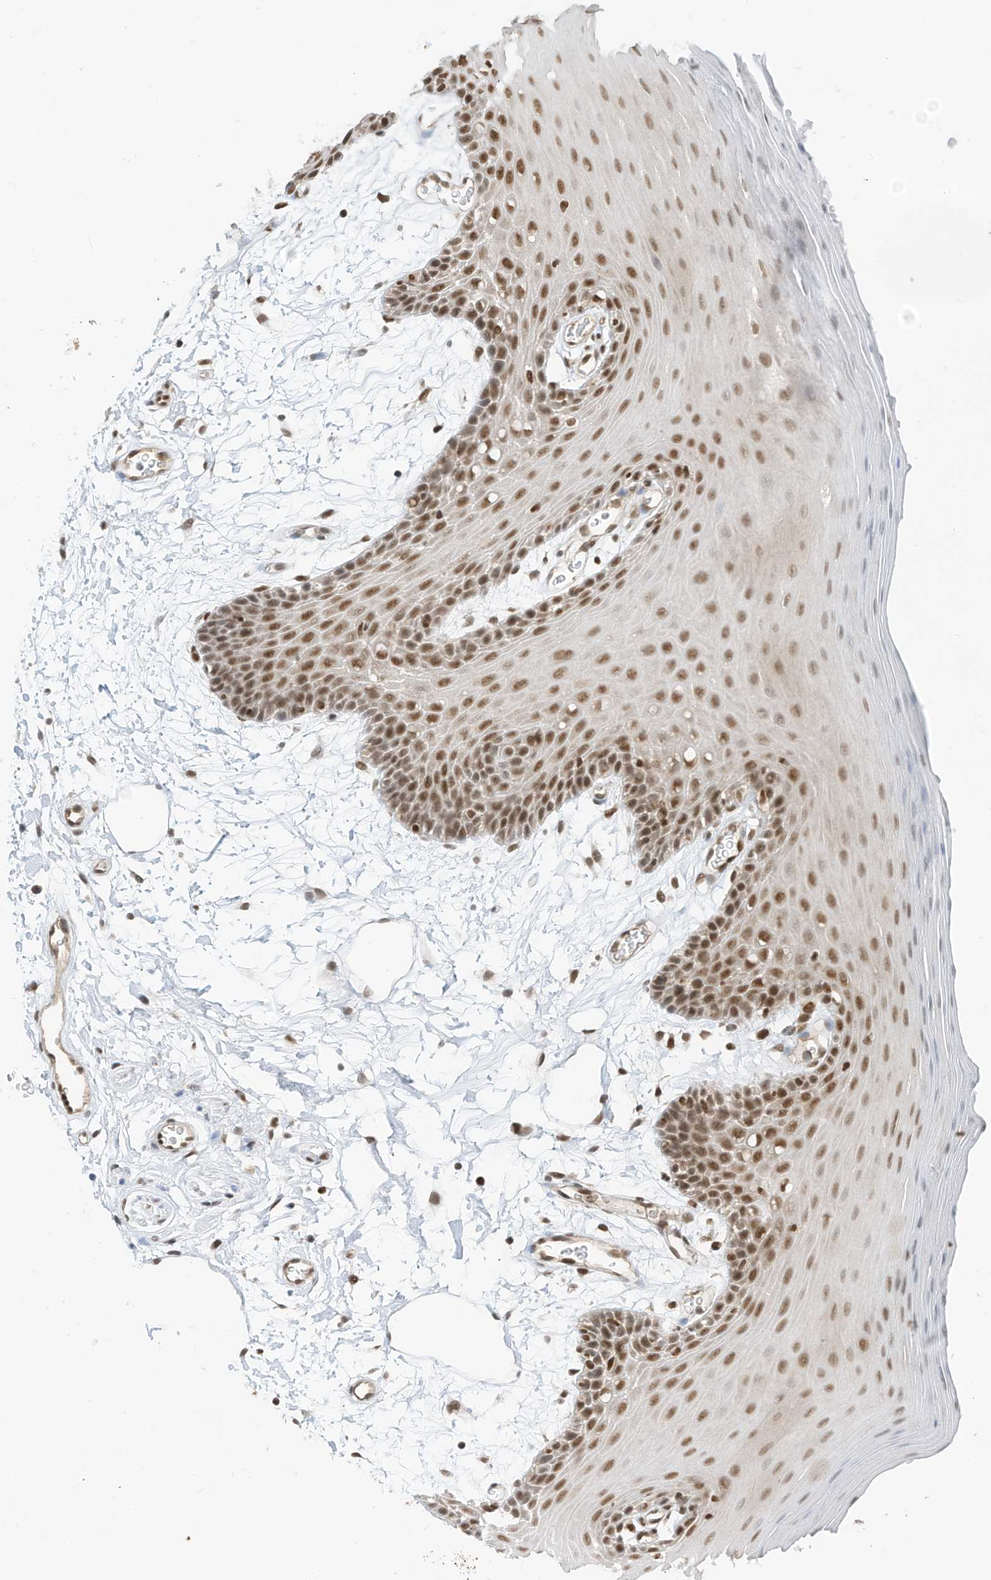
{"staining": {"intensity": "moderate", "quantity": ">75%", "location": "nuclear"}, "tissue": "oral mucosa", "cell_type": "Squamous epithelial cells", "image_type": "normal", "snomed": [{"axis": "morphology", "description": "Normal tissue, NOS"}, {"axis": "topography", "description": "Skeletal muscle"}, {"axis": "topography", "description": "Oral tissue"}, {"axis": "topography", "description": "Salivary gland"}, {"axis": "topography", "description": "Peripheral nerve tissue"}], "caption": "Protein expression analysis of normal oral mucosa demonstrates moderate nuclear positivity in about >75% of squamous epithelial cells.", "gene": "AURKAIP1", "patient": {"sex": "male", "age": 54}}